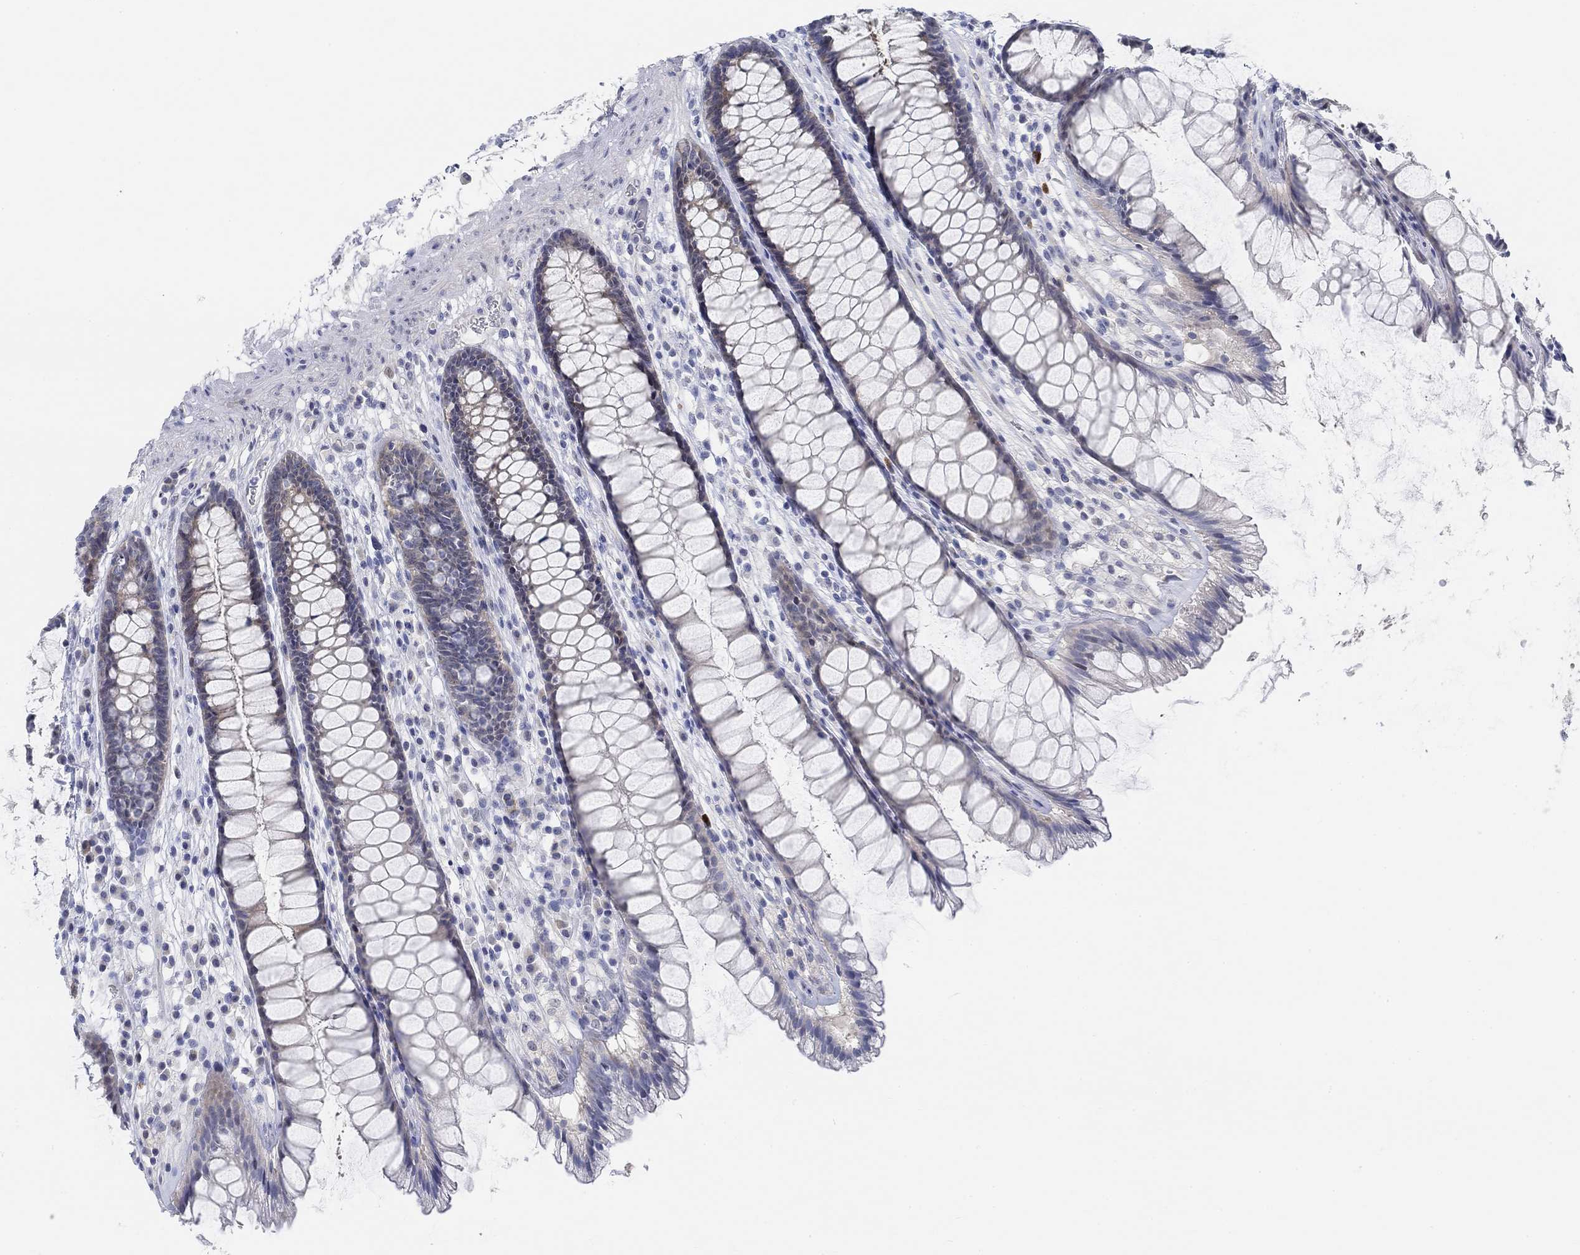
{"staining": {"intensity": "weak", "quantity": "<25%", "location": "cytoplasmic/membranous"}, "tissue": "rectum", "cell_type": "Glandular cells", "image_type": "normal", "snomed": [{"axis": "morphology", "description": "Normal tissue, NOS"}, {"axis": "topography", "description": "Rectum"}], "caption": "IHC of normal rectum demonstrates no expression in glandular cells.", "gene": "SNTG2", "patient": {"sex": "male", "age": 72}}